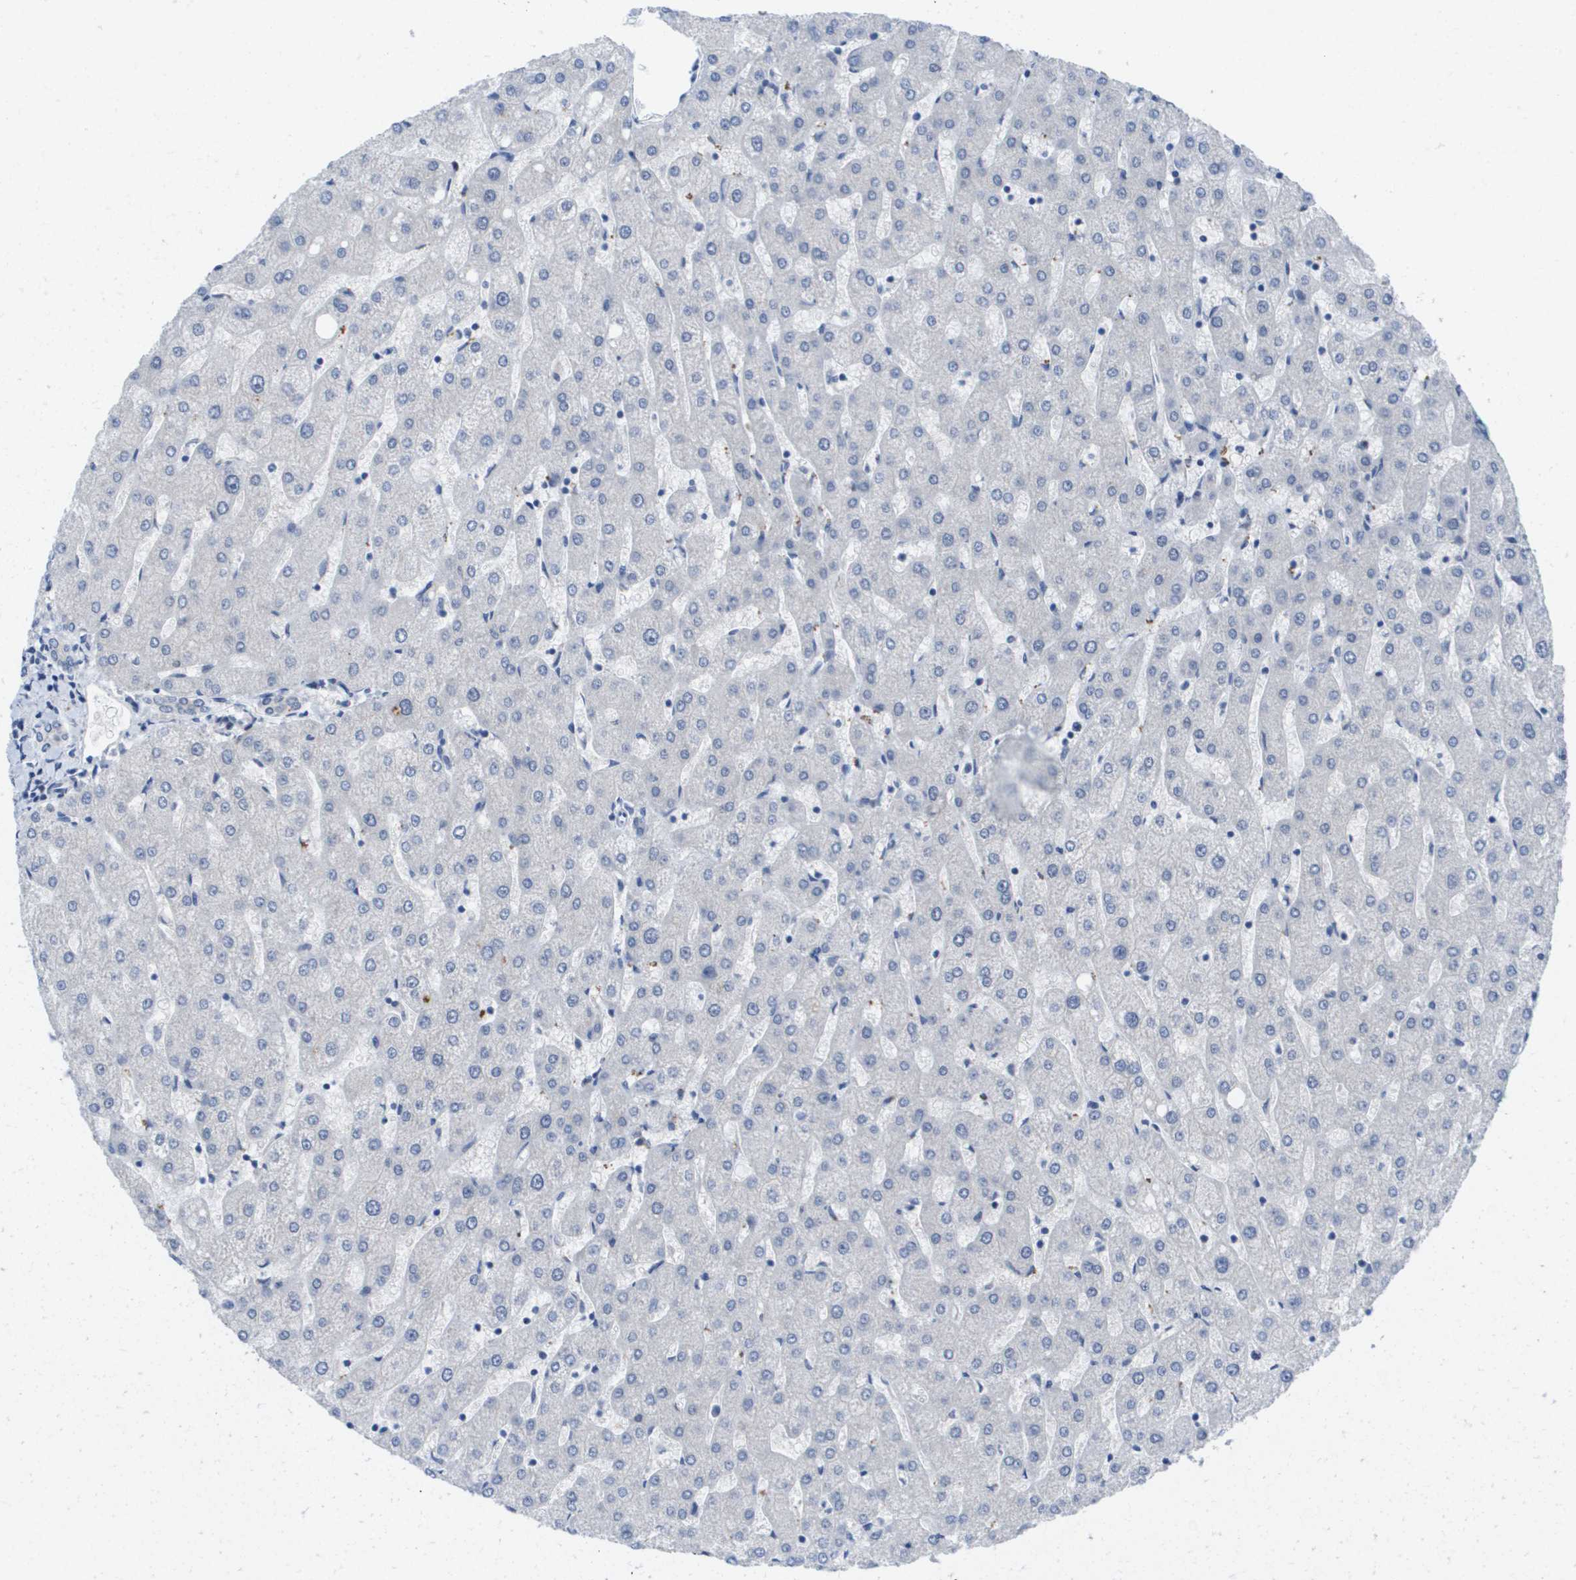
{"staining": {"intensity": "weak", "quantity": "<25%", "location": "nuclear"}, "tissue": "liver", "cell_type": "Cholangiocytes", "image_type": "normal", "snomed": [{"axis": "morphology", "description": "Normal tissue, NOS"}, {"axis": "topography", "description": "Liver"}], "caption": "A high-resolution image shows immunohistochemistry (IHC) staining of normal liver, which exhibits no significant expression in cholangiocytes.", "gene": "FKBP4", "patient": {"sex": "male", "age": 67}}